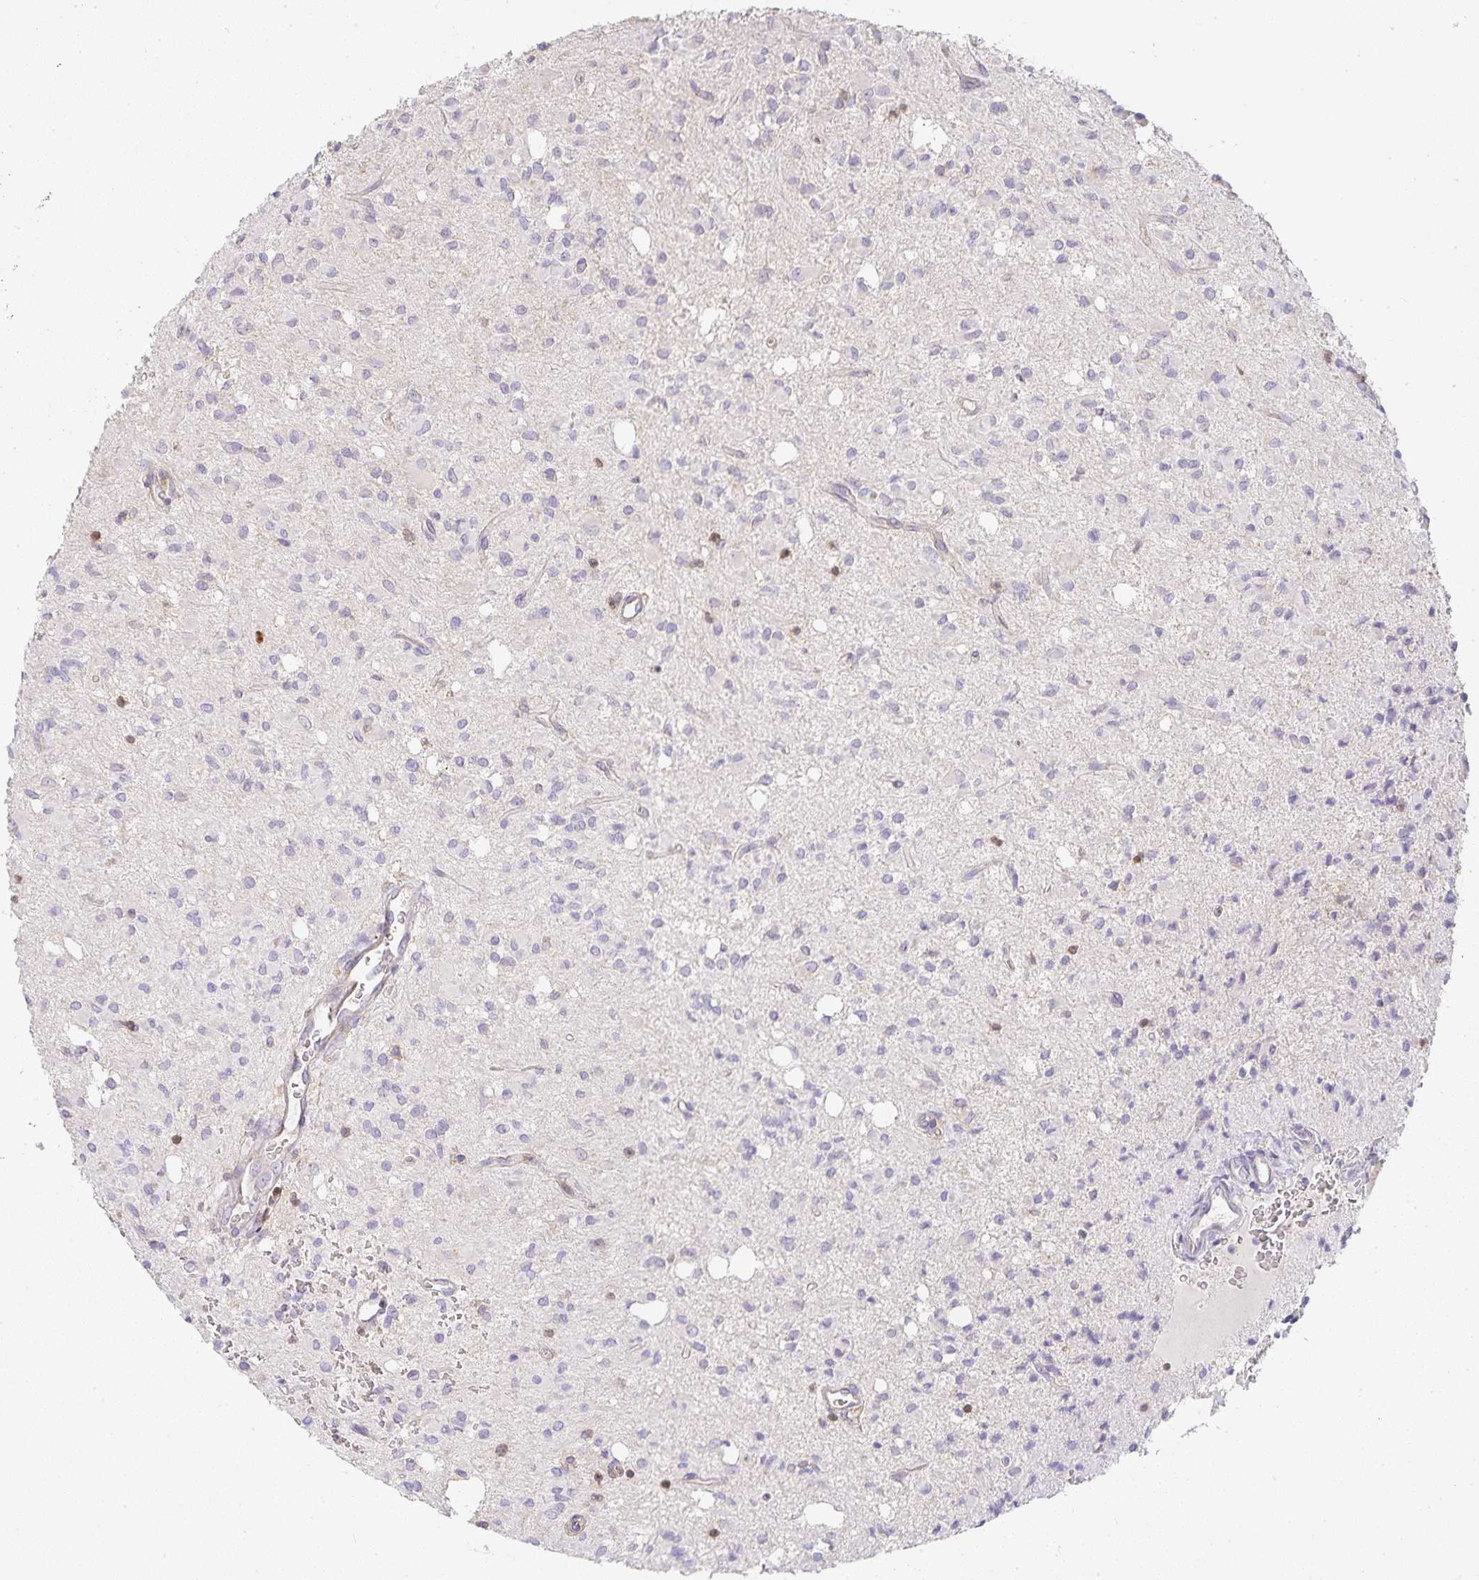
{"staining": {"intensity": "negative", "quantity": "none", "location": "none"}, "tissue": "glioma", "cell_type": "Tumor cells", "image_type": "cancer", "snomed": [{"axis": "morphology", "description": "Glioma, malignant, Low grade"}, {"axis": "topography", "description": "Brain"}], "caption": "This is an immunohistochemistry photomicrograph of glioma. There is no staining in tumor cells.", "gene": "GATA3", "patient": {"sex": "female", "age": 33}}